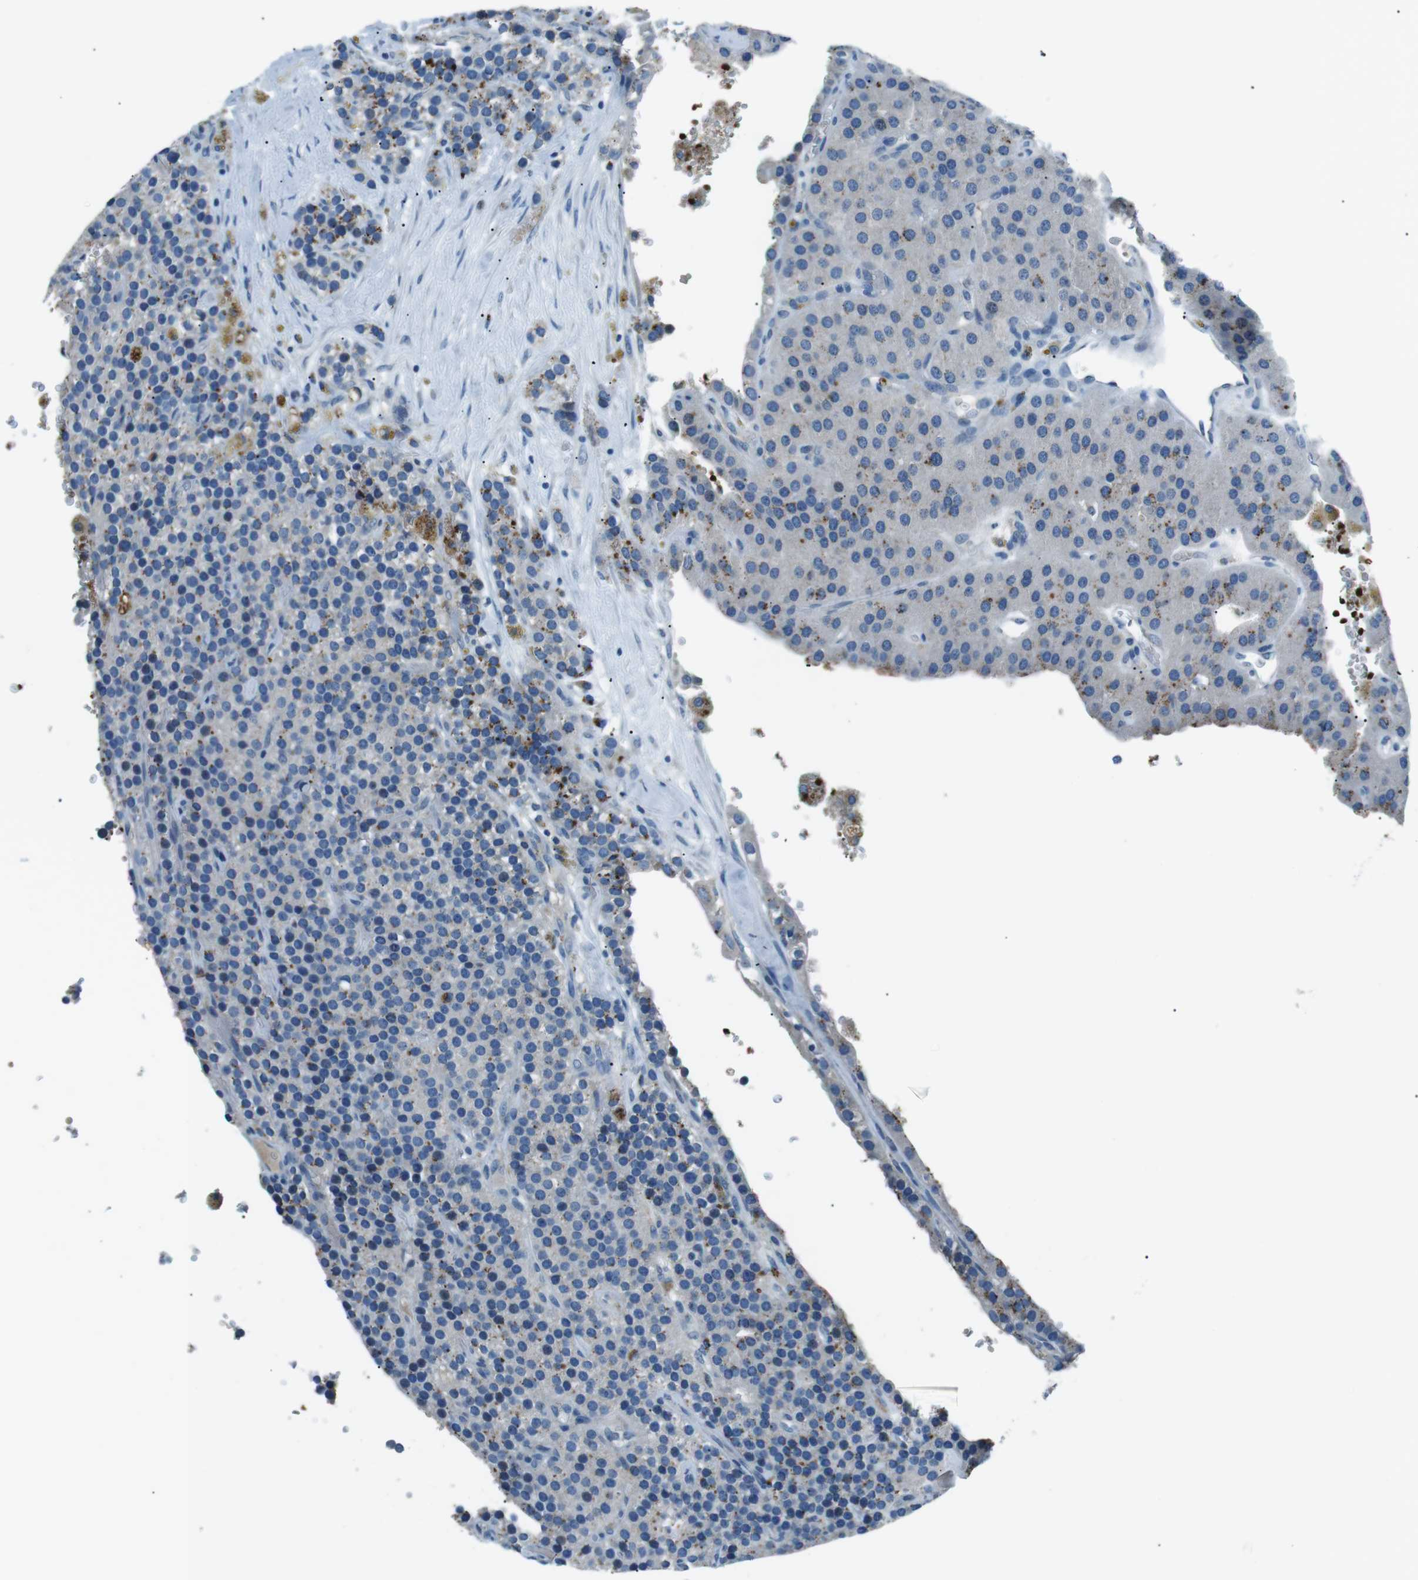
{"staining": {"intensity": "moderate", "quantity": "<25%", "location": "cytoplasmic/membranous"}, "tissue": "parathyroid gland", "cell_type": "Glandular cells", "image_type": "normal", "snomed": [{"axis": "morphology", "description": "Normal tissue, NOS"}, {"axis": "morphology", "description": "Adenoma, NOS"}, {"axis": "topography", "description": "Parathyroid gland"}], "caption": "An image of parathyroid gland stained for a protein exhibits moderate cytoplasmic/membranous brown staining in glandular cells. The staining was performed using DAB (3,3'-diaminobenzidine), with brown indicating positive protein expression. Nuclei are stained blue with hematoxylin.", "gene": "ST6GAL1", "patient": {"sex": "female", "age": 86}}